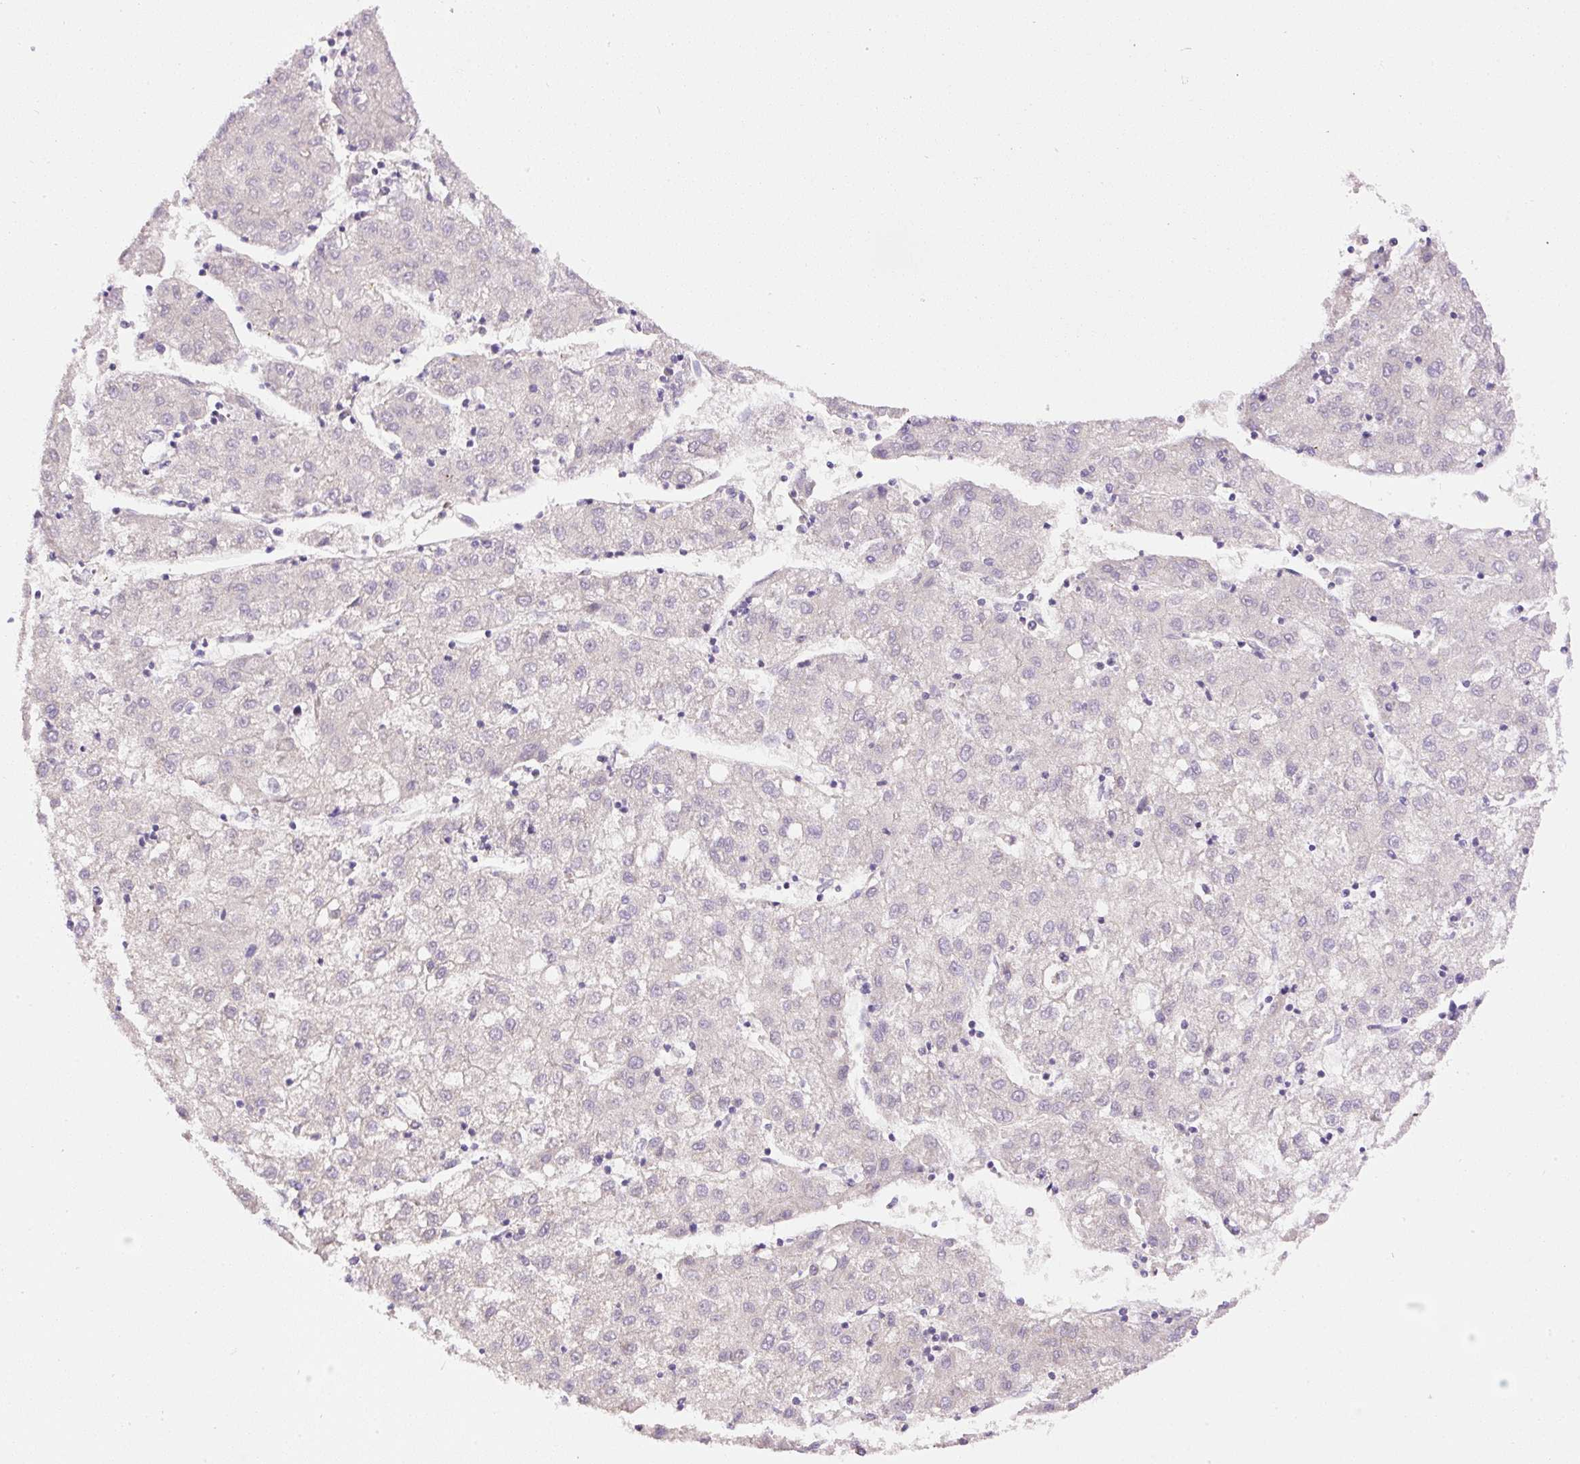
{"staining": {"intensity": "negative", "quantity": "none", "location": "none"}, "tissue": "liver cancer", "cell_type": "Tumor cells", "image_type": "cancer", "snomed": [{"axis": "morphology", "description": "Carcinoma, Hepatocellular, NOS"}, {"axis": "topography", "description": "Liver"}], "caption": "The histopathology image shows no significant expression in tumor cells of liver cancer.", "gene": "NDUFAF2", "patient": {"sex": "male", "age": 72}}